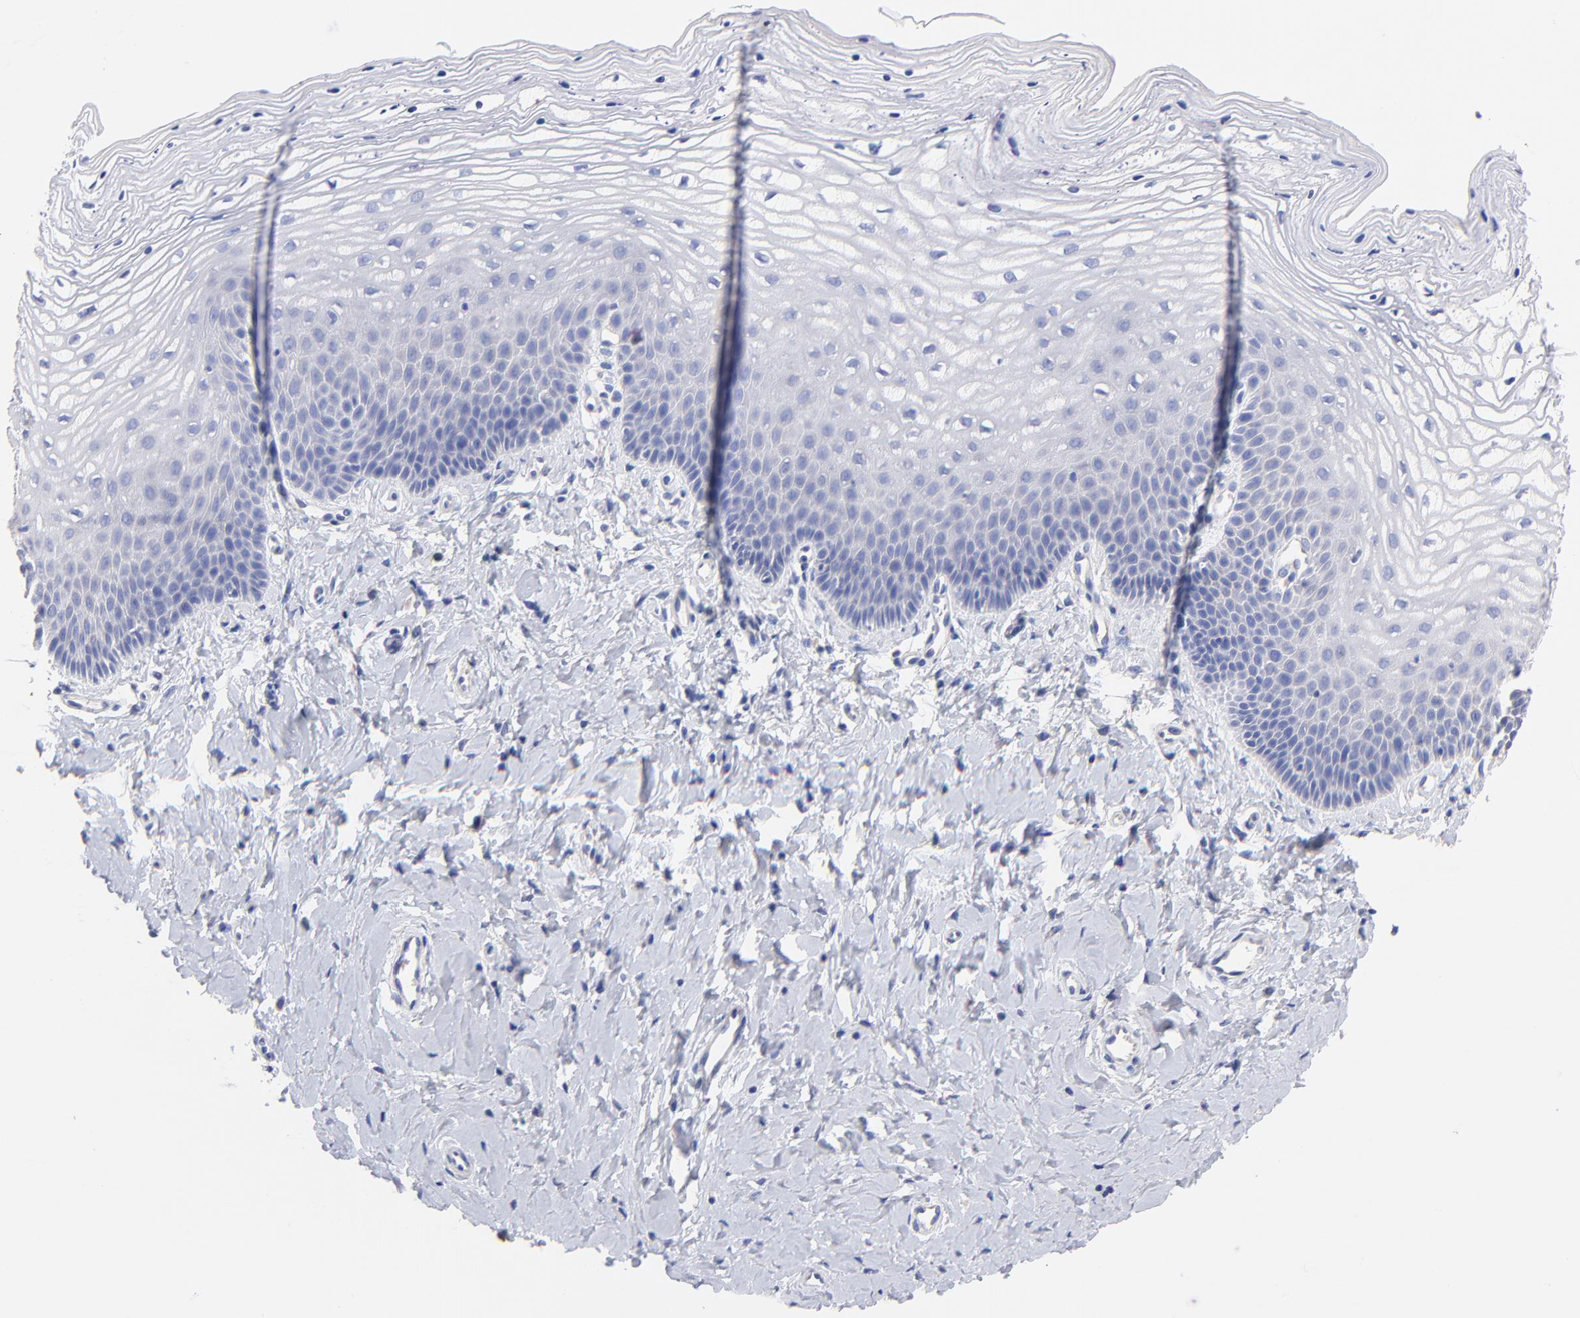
{"staining": {"intensity": "negative", "quantity": "none", "location": "none"}, "tissue": "vagina", "cell_type": "Squamous epithelial cells", "image_type": "normal", "snomed": [{"axis": "morphology", "description": "Normal tissue, NOS"}, {"axis": "topography", "description": "Vagina"}], "caption": "Squamous epithelial cells show no significant protein staining in unremarkable vagina. (DAB immunohistochemistry (IHC), high magnification).", "gene": "TNFRSF13C", "patient": {"sex": "female", "age": 68}}